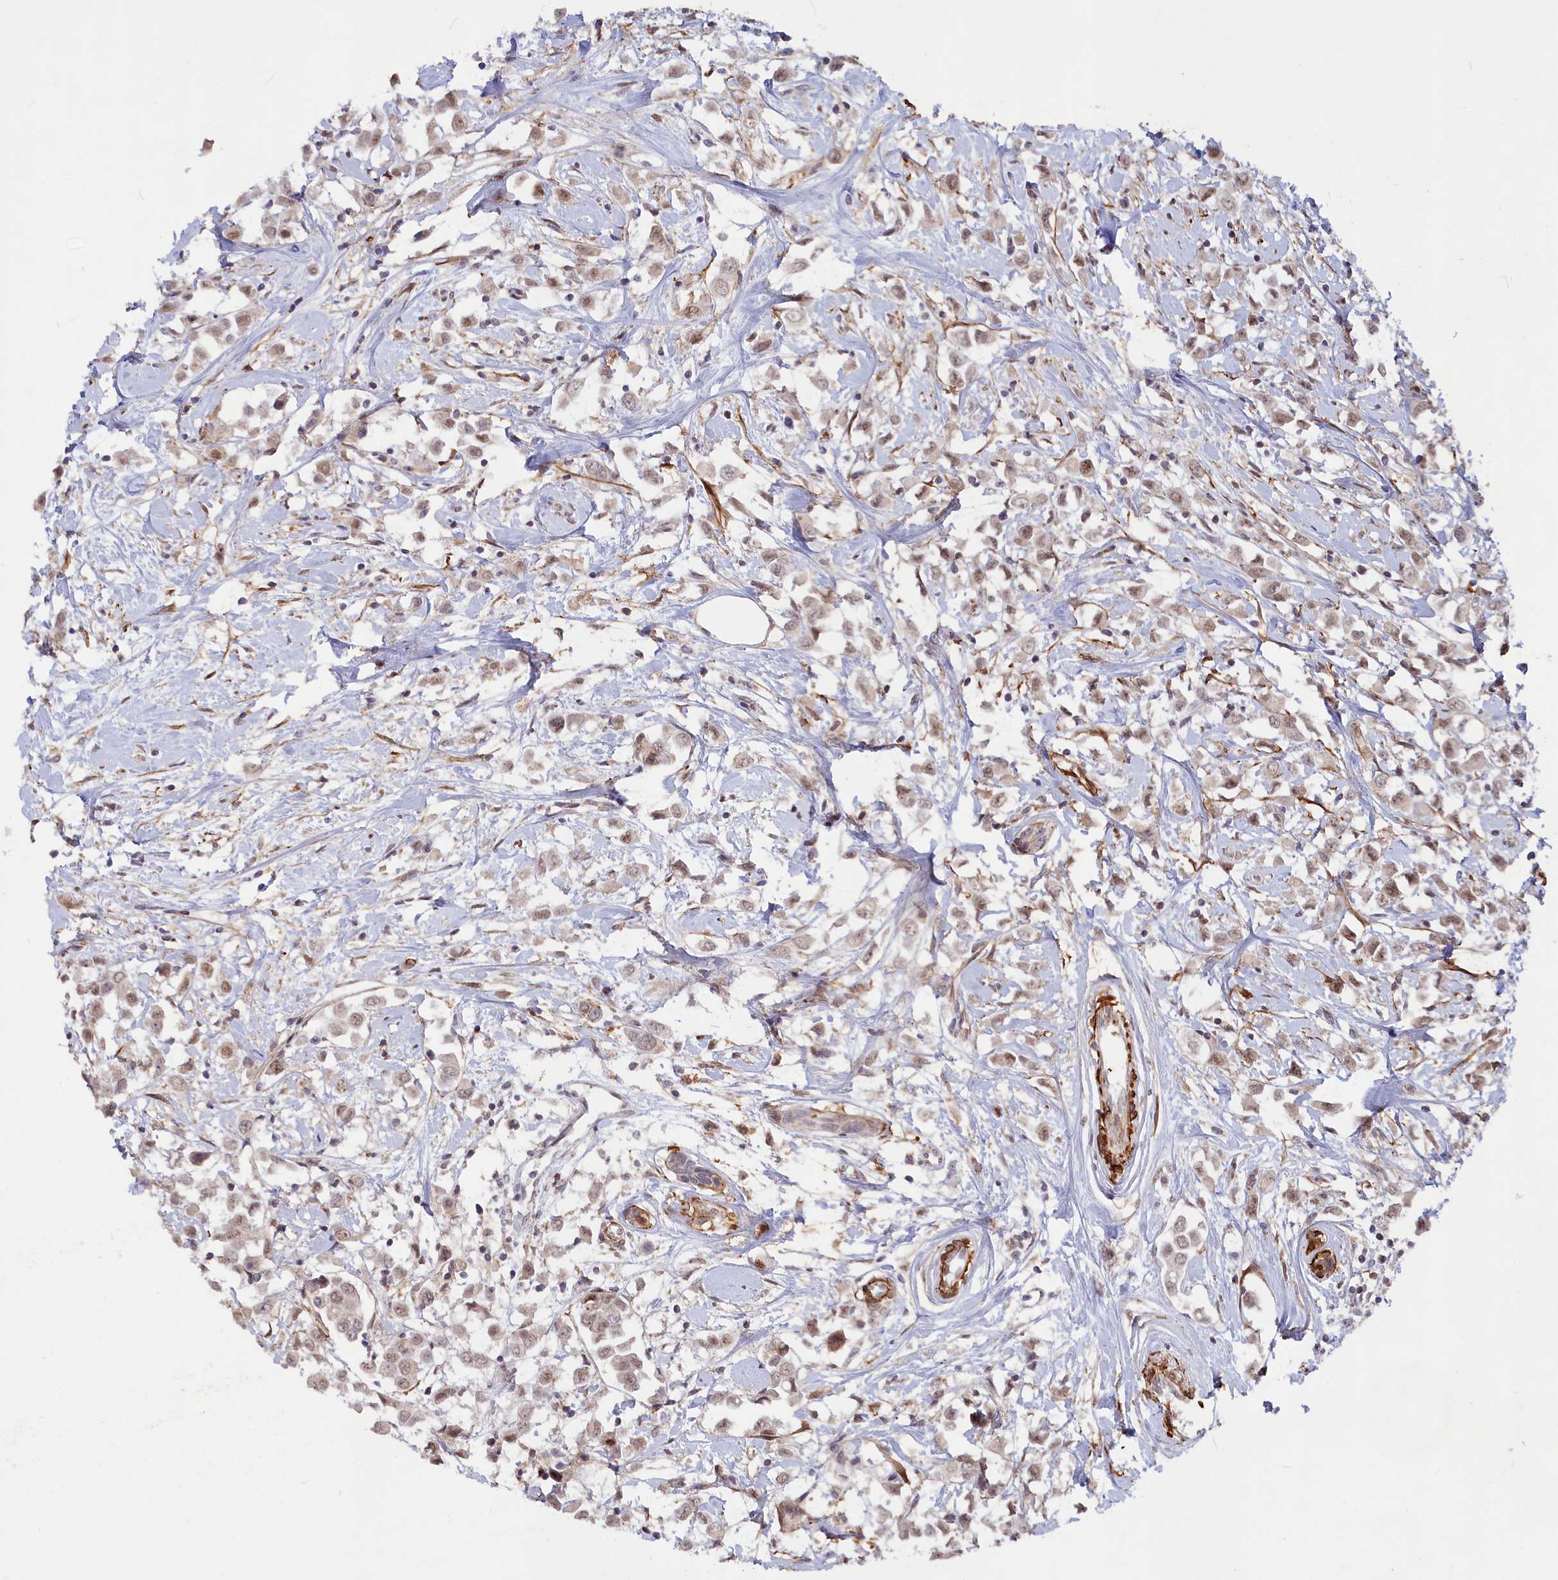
{"staining": {"intensity": "weak", "quantity": ">75%", "location": "nuclear"}, "tissue": "breast cancer", "cell_type": "Tumor cells", "image_type": "cancer", "snomed": [{"axis": "morphology", "description": "Duct carcinoma"}, {"axis": "topography", "description": "Breast"}], "caption": "Immunohistochemical staining of breast intraductal carcinoma shows low levels of weak nuclear expression in about >75% of tumor cells.", "gene": "CCDC154", "patient": {"sex": "female", "age": 61}}